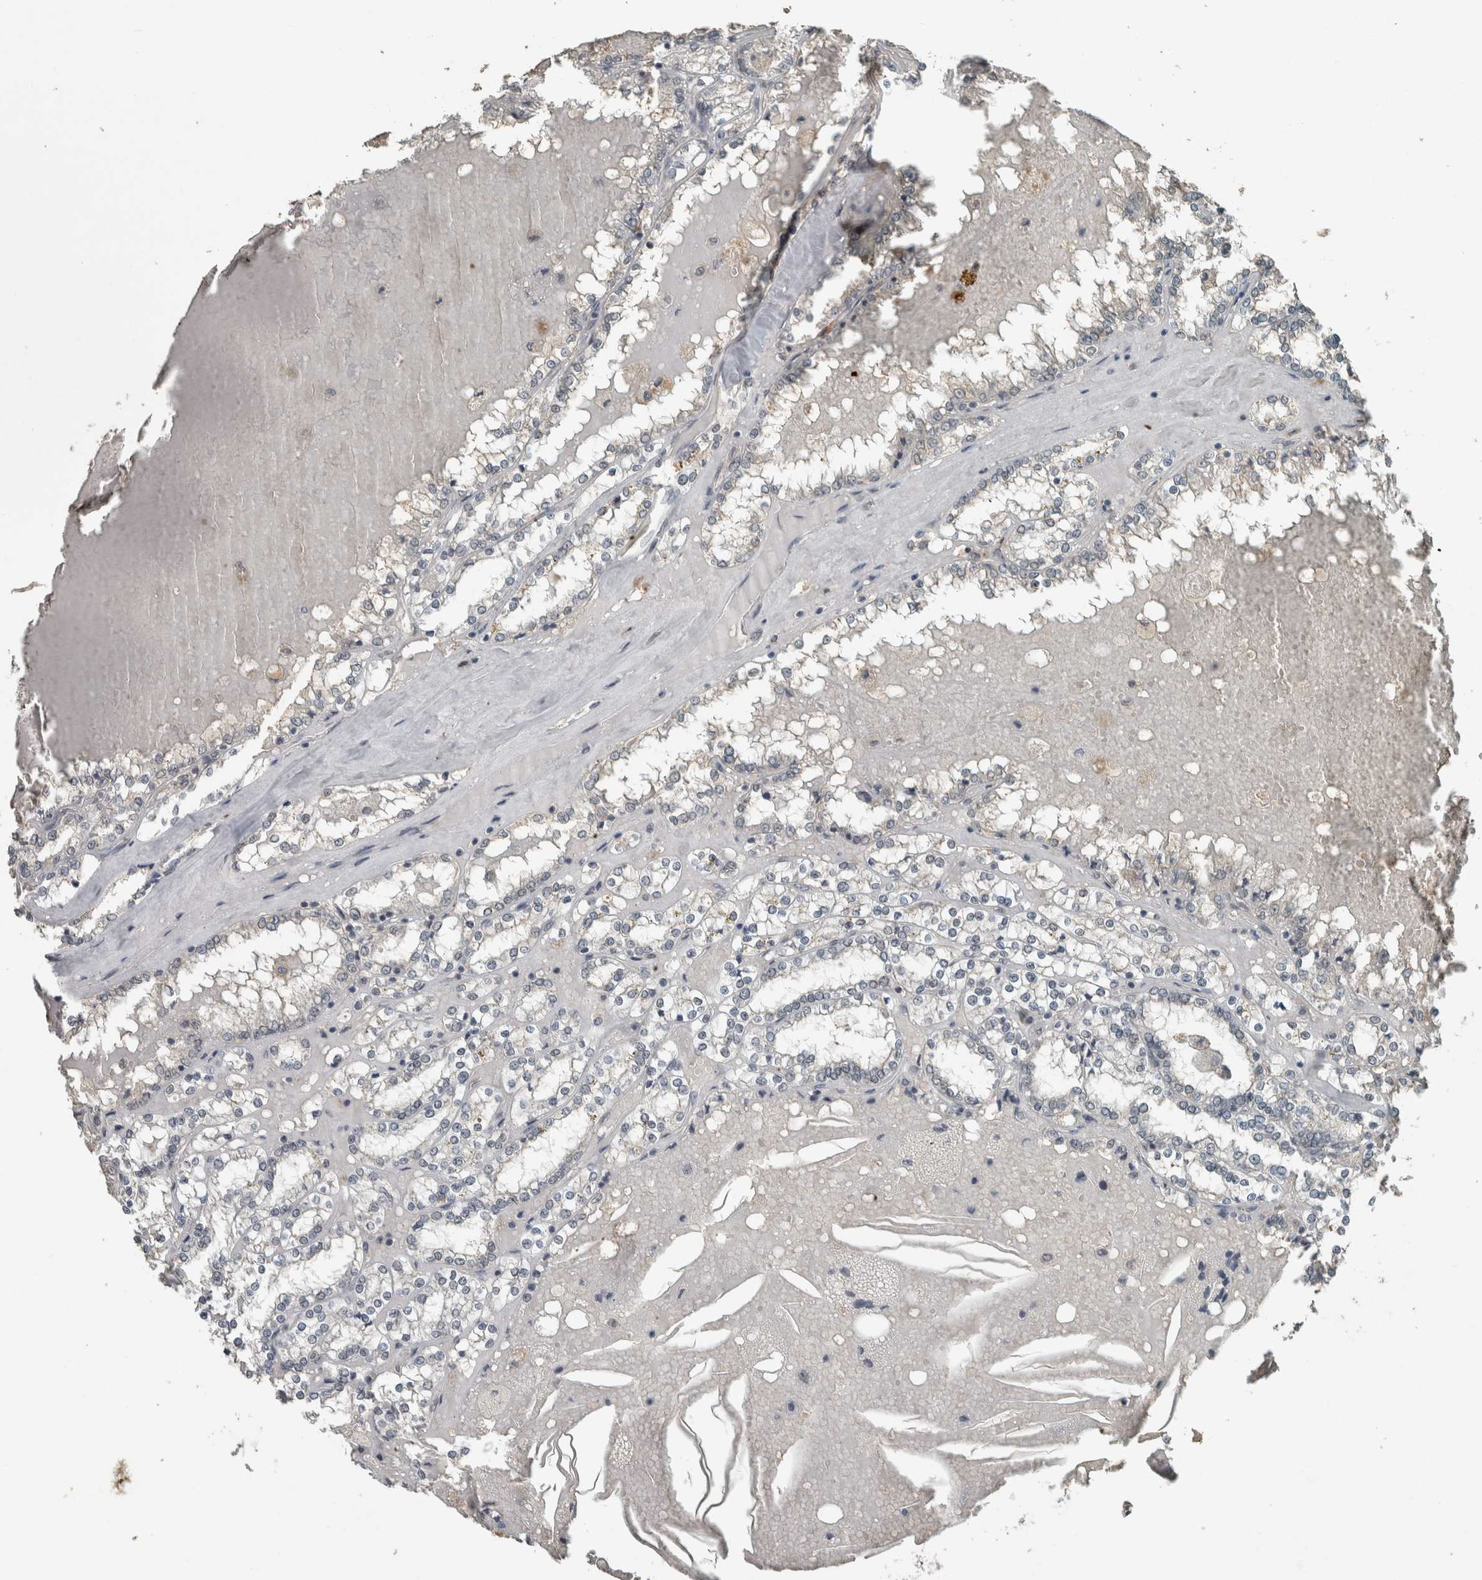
{"staining": {"intensity": "negative", "quantity": "none", "location": "none"}, "tissue": "renal cancer", "cell_type": "Tumor cells", "image_type": "cancer", "snomed": [{"axis": "morphology", "description": "Adenocarcinoma, NOS"}, {"axis": "topography", "description": "Kidney"}], "caption": "High magnification brightfield microscopy of renal cancer stained with DAB (3,3'-diaminobenzidine) (brown) and counterstained with hematoxylin (blue): tumor cells show no significant expression.", "gene": "ZNF24", "patient": {"sex": "female", "age": 56}}